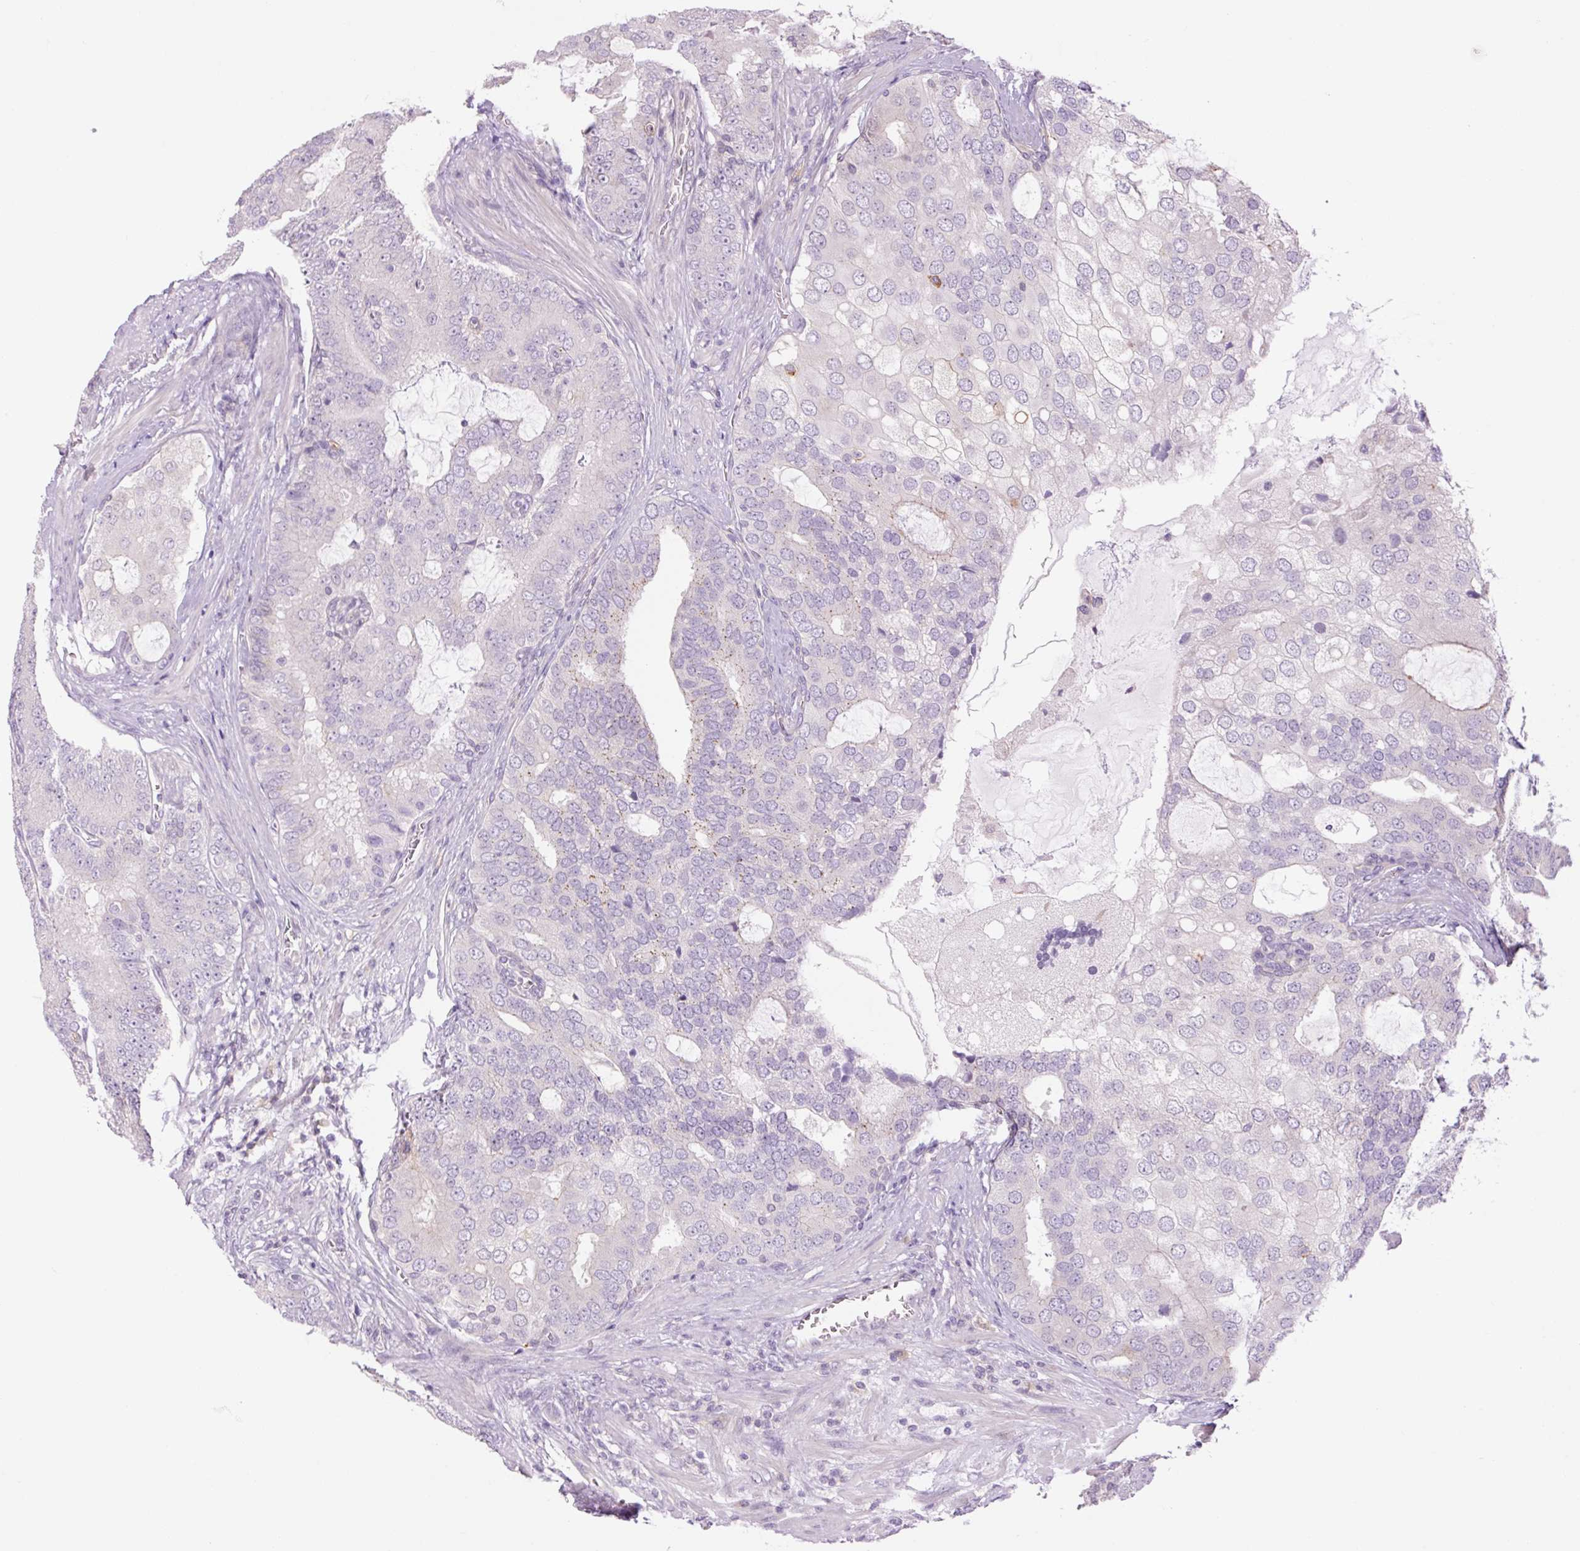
{"staining": {"intensity": "negative", "quantity": "none", "location": "none"}, "tissue": "prostate cancer", "cell_type": "Tumor cells", "image_type": "cancer", "snomed": [{"axis": "morphology", "description": "Adenocarcinoma, High grade"}, {"axis": "topography", "description": "Prostate"}], "caption": "This is a histopathology image of immunohistochemistry staining of high-grade adenocarcinoma (prostate), which shows no expression in tumor cells.", "gene": "GRID2", "patient": {"sex": "male", "age": 55}}